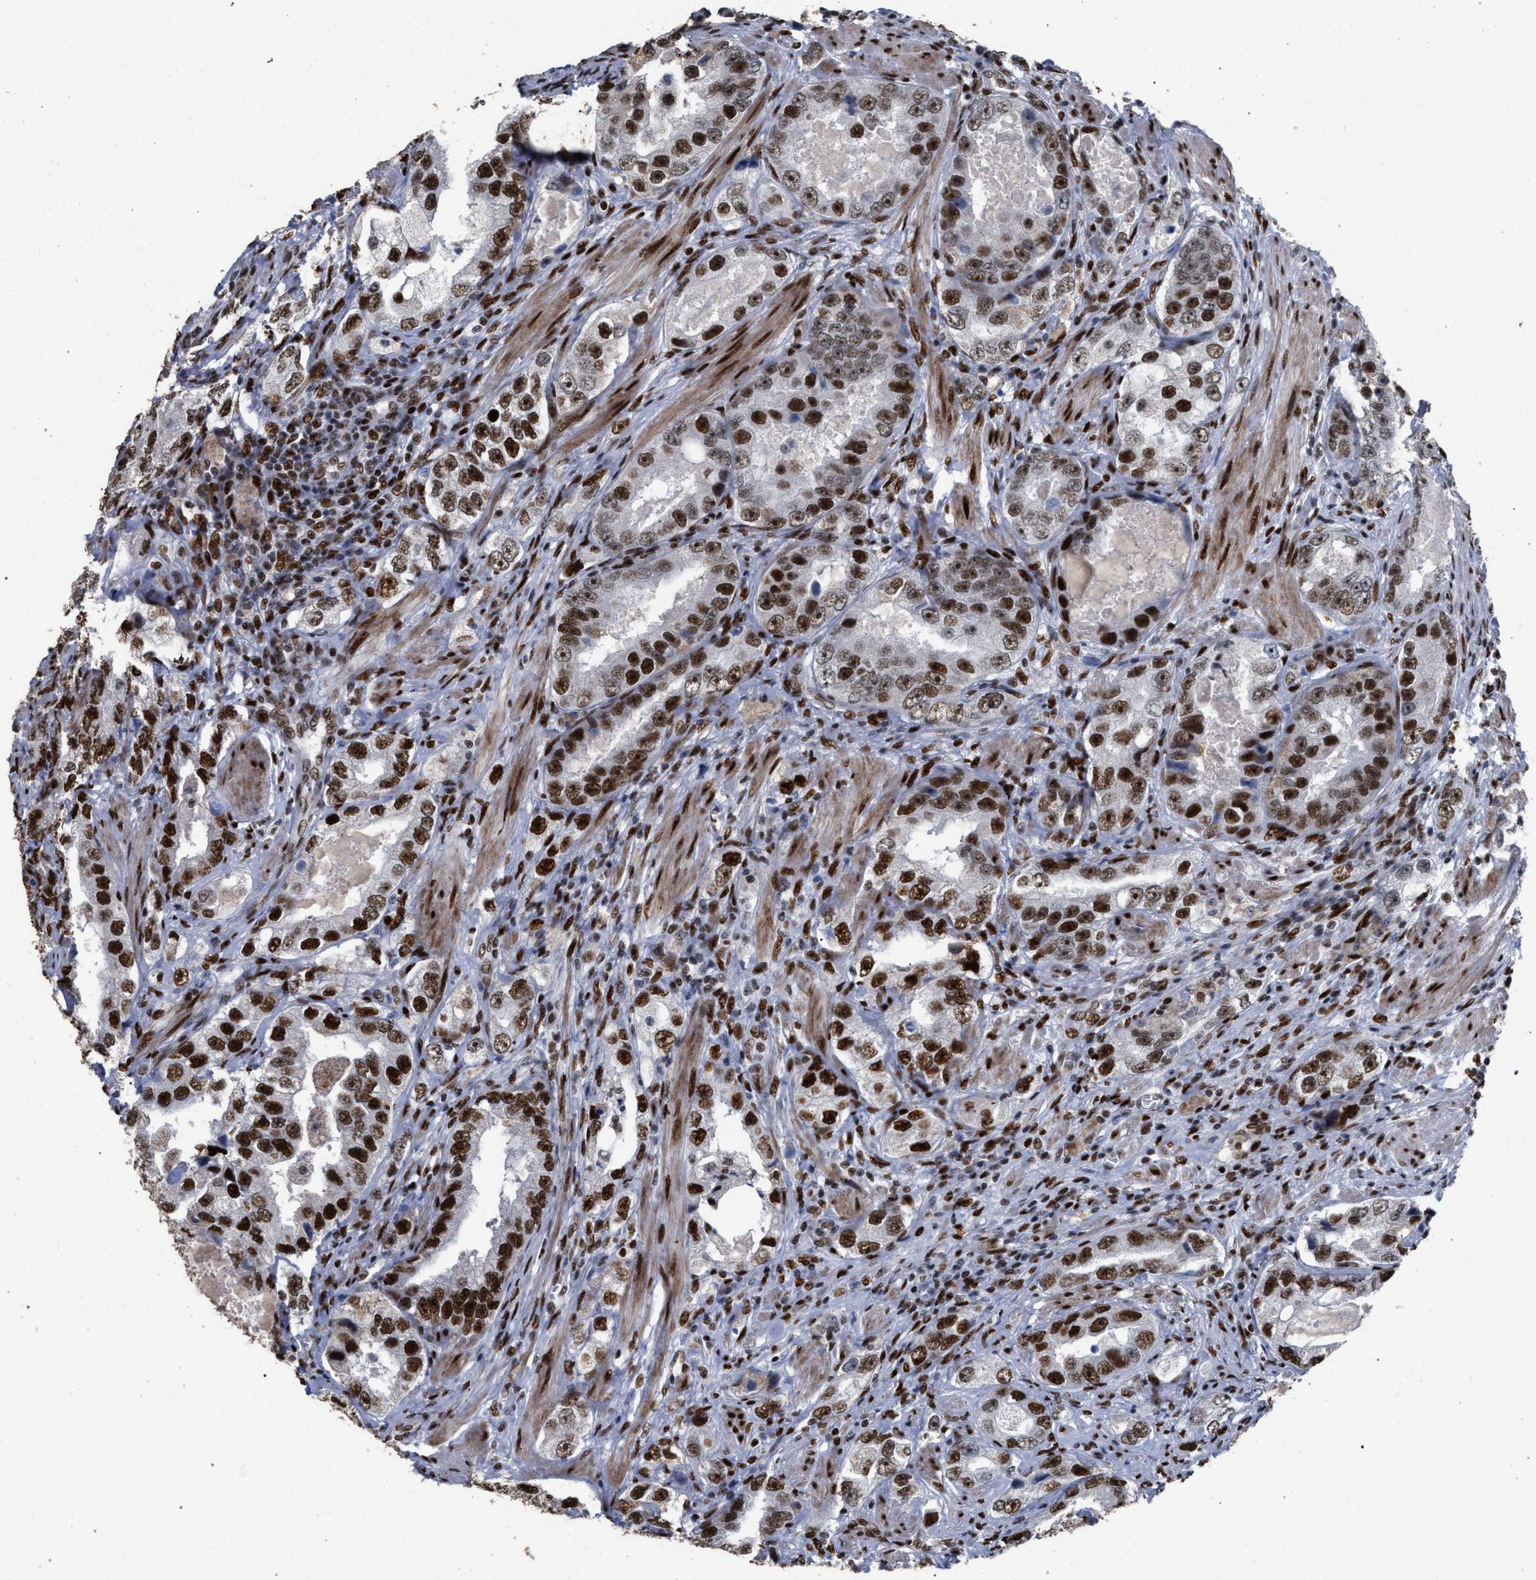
{"staining": {"intensity": "strong", "quantity": ">75%", "location": "nuclear"}, "tissue": "prostate cancer", "cell_type": "Tumor cells", "image_type": "cancer", "snomed": [{"axis": "morphology", "description": "Adenocarcinoma, High grade"}, {"axis": "topography", "description": "Prostate"}], "caption": "A high amount of strong nuclear positivity is present in about >75% of tumor cells in prostate cancer tissue.", "gene": "TP53BP1", "patient": {"sex": "male", "age": 63}}